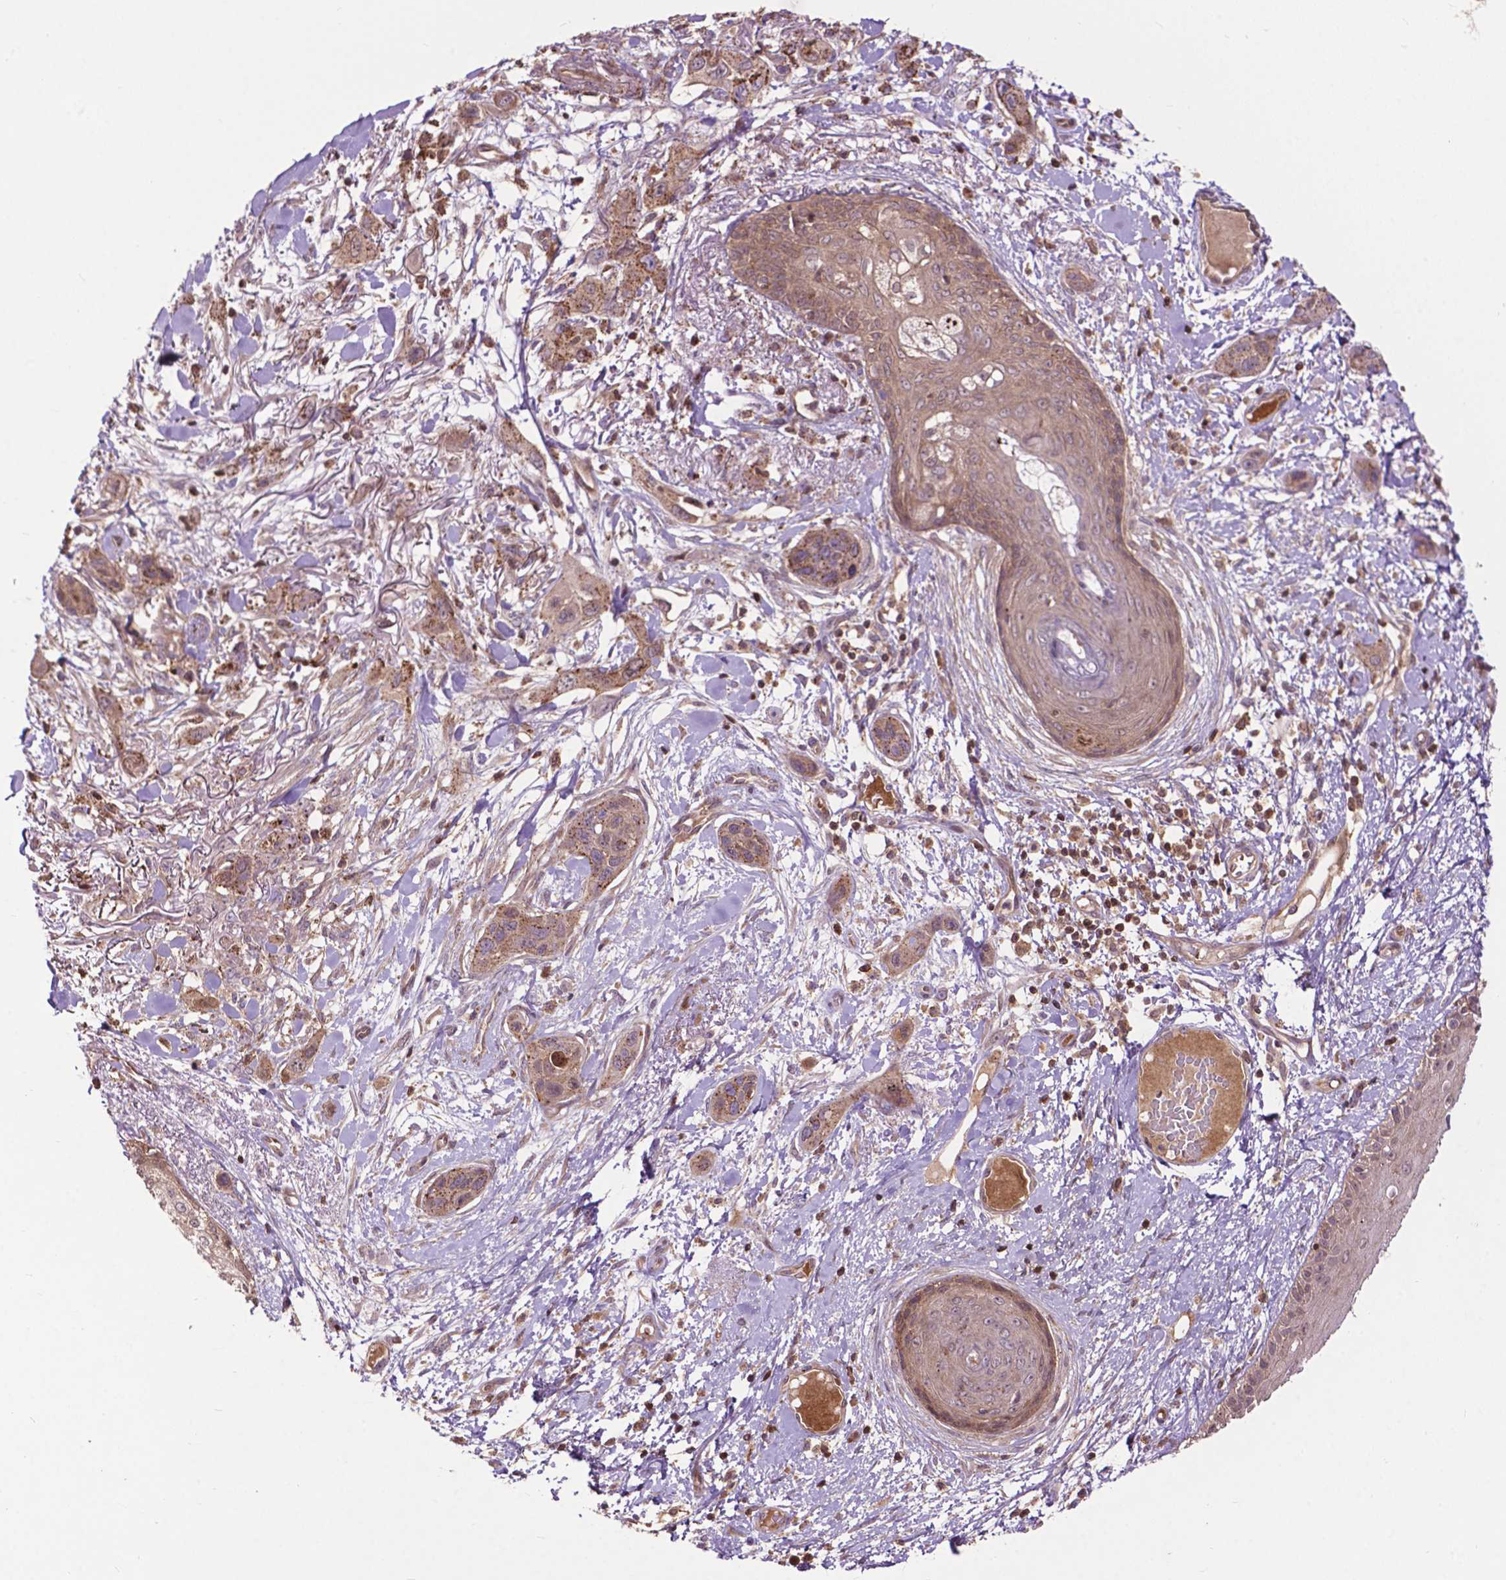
{"staining": {"intensity": "moderate", "quantity": ">75%", "location": "cytoplasmic/membranous"}, "tissue": "skin cancer", "cell_type": "Tumor cells", "image_type": "cancer", "snomed": [{"axis": "morphology", "description": "Squamous cell carcinoma, NOS"}, {"axis": "topography", "description": "Skin"}], "caption": "Protein expression analysis of skin cancer (squamous cell carcinoma) exhibits moderate cytoplasmic/membranous positivity in approximately >75% of tumor cells. (brown staining indicates protein expression, while blue staining denotes nuclei).", "gene": "CHMP4A", "patient": {"sex": "male", "age": 79}}